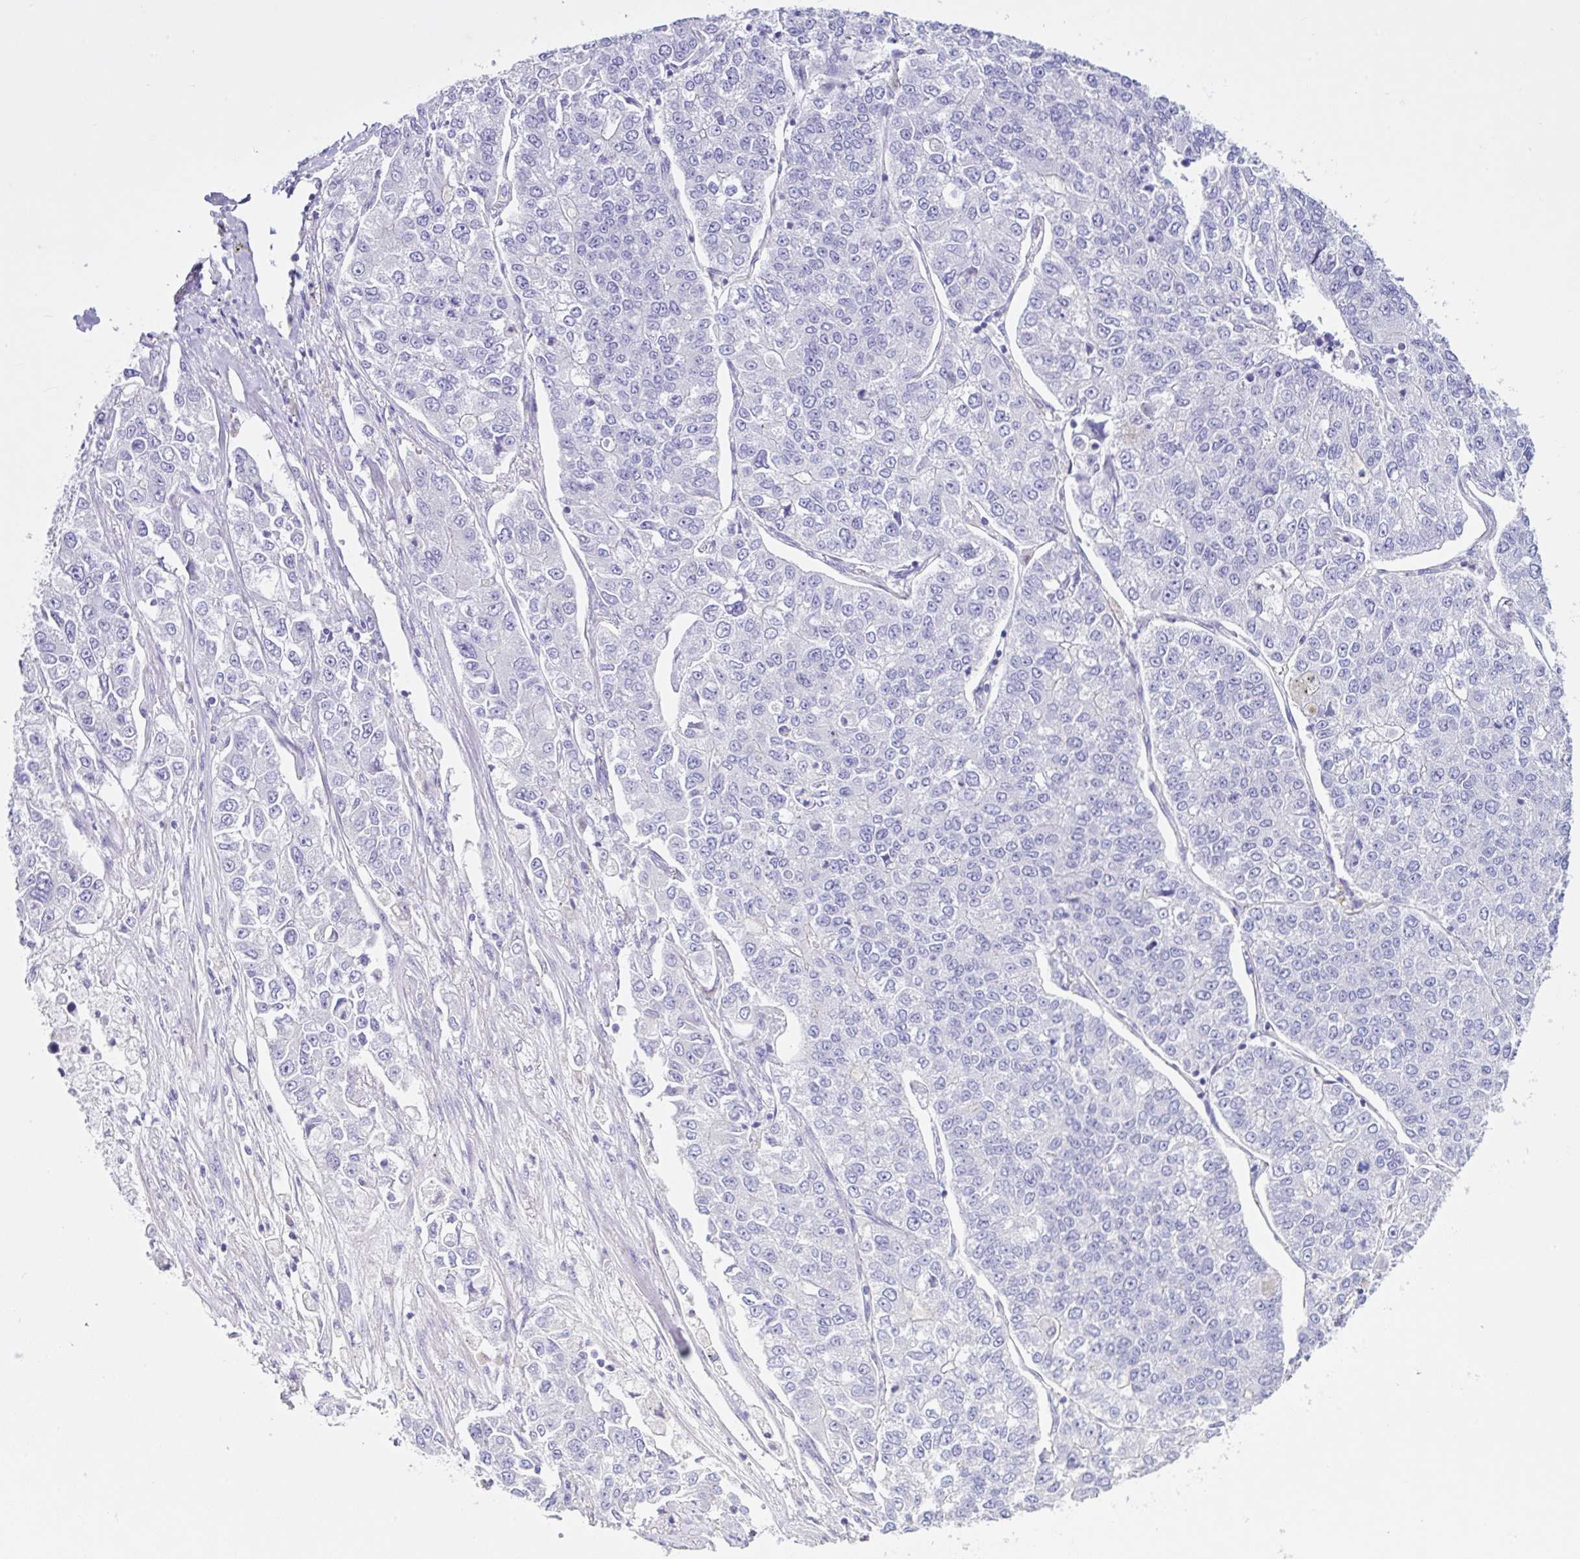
{"staining": {"intensity": "negative", "quantity": "none", "location": "none"}, "tissue": "lung cancer", "cell_type": "Tumor cells", "image_type": "cancer", "snomed": [{"axis": "morphology", "description": "Adenocarcinoma, NOS"}, {"axis": "topography", "description": "Lung"}], "caption": "High power microscopy histopathology image of an immunohistochemistry micrograph of lung adenocarcinoma, revealing no significant staining in tumor cells. Nuclei are stained in blue.", "gene": "CYP19A1", "patient": {"sex": "male", "age": 49}}